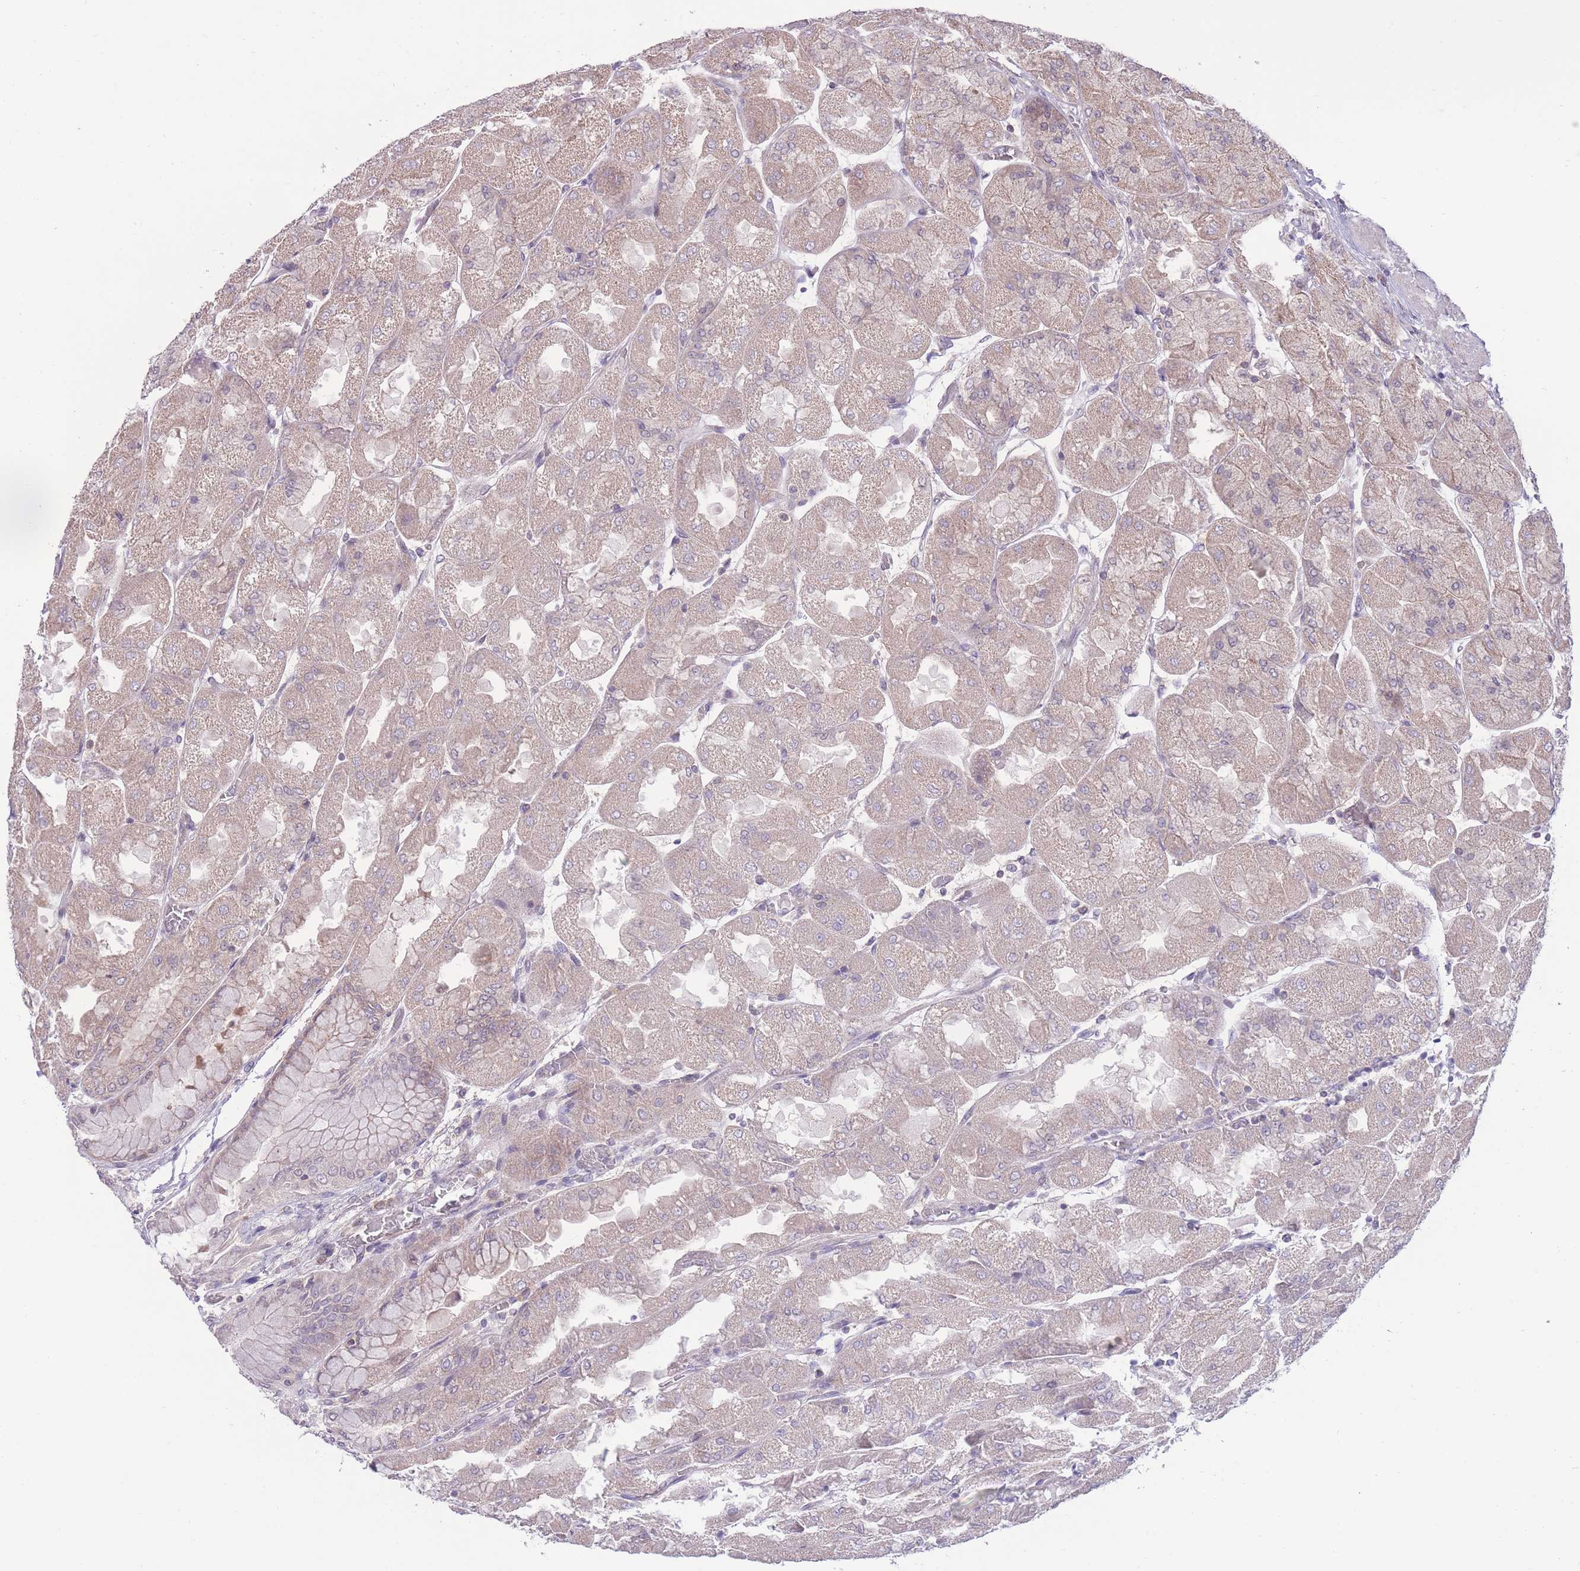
{"staining": {"intensity": "weak", "quantity": "<25%", "location": "cytoplasmic/membranous,nuclear"}, "tissue": "stomach", "cell_type": "Glandular cells", "image_type": "normal", "snomed": [{"axis": "morphology", "description": "Normal tissue, NOS"}, {"axis": "topography", "description": "Stomach"}], "caption": "The histopathology image displays no significant expression in glandular cells of stomach.", "gene": "RIC8A", "patient": {"sex": "female", "age": 61}}